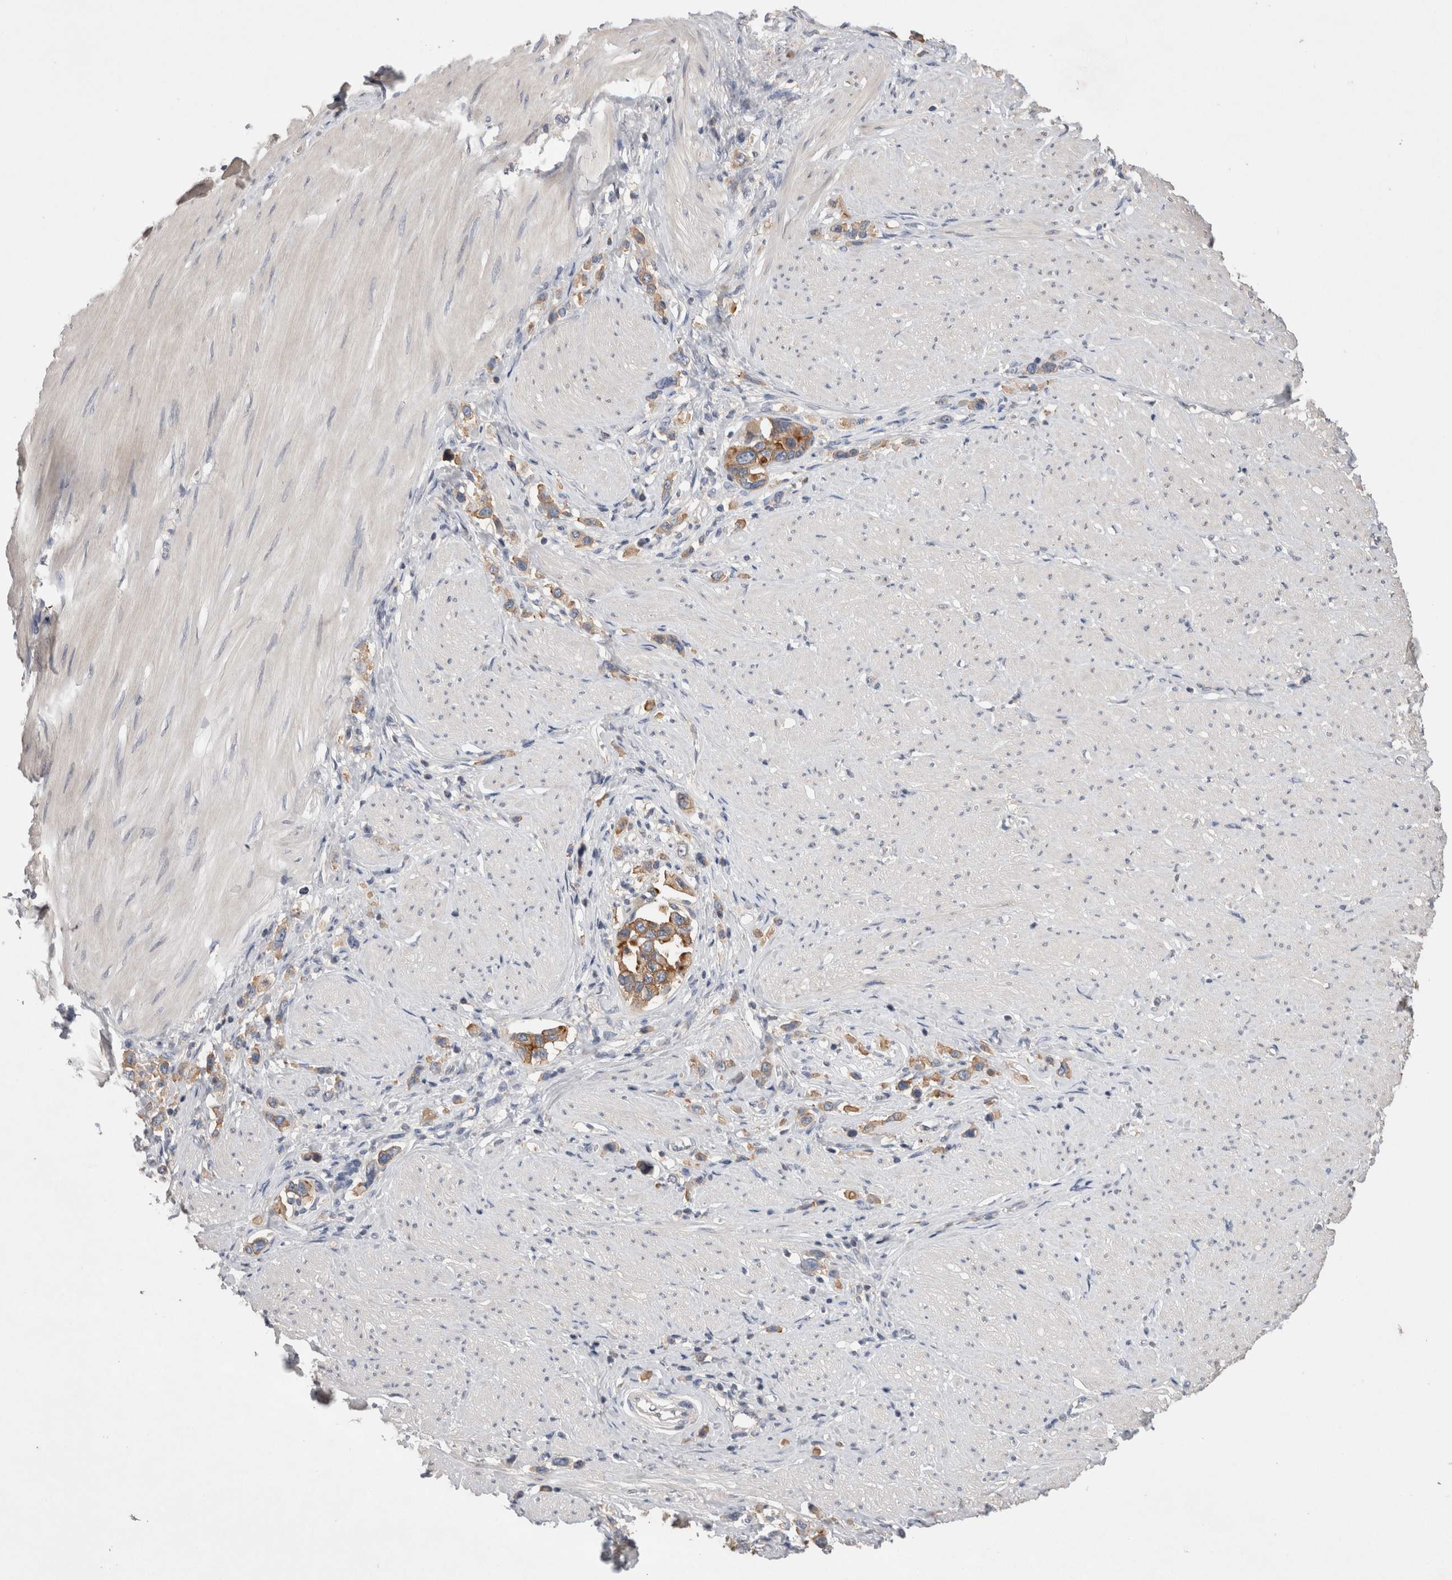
{"staining": {"intensity": "moderate", "quantity": ">75%", "location": "cytoplasmic/membranous"}, "tissue": "stomach cancer", "cell_type": "Tumor cells", "image_type": "cancer", "snomed": [{"axis": "morphology", "description": "Adenocarcinoma, NOS"}, {"axis": "topography", "description": "Stomach"}], "caption": "Immunohistochemical staining of stomach cancer (adenocarcinoma) demonstrates medium levels of moderate cytoplasmic/membranous staining in about >75% of tumor cells.", "gene": "OTOR", "patient": {"sex": "female", "age": 65}}